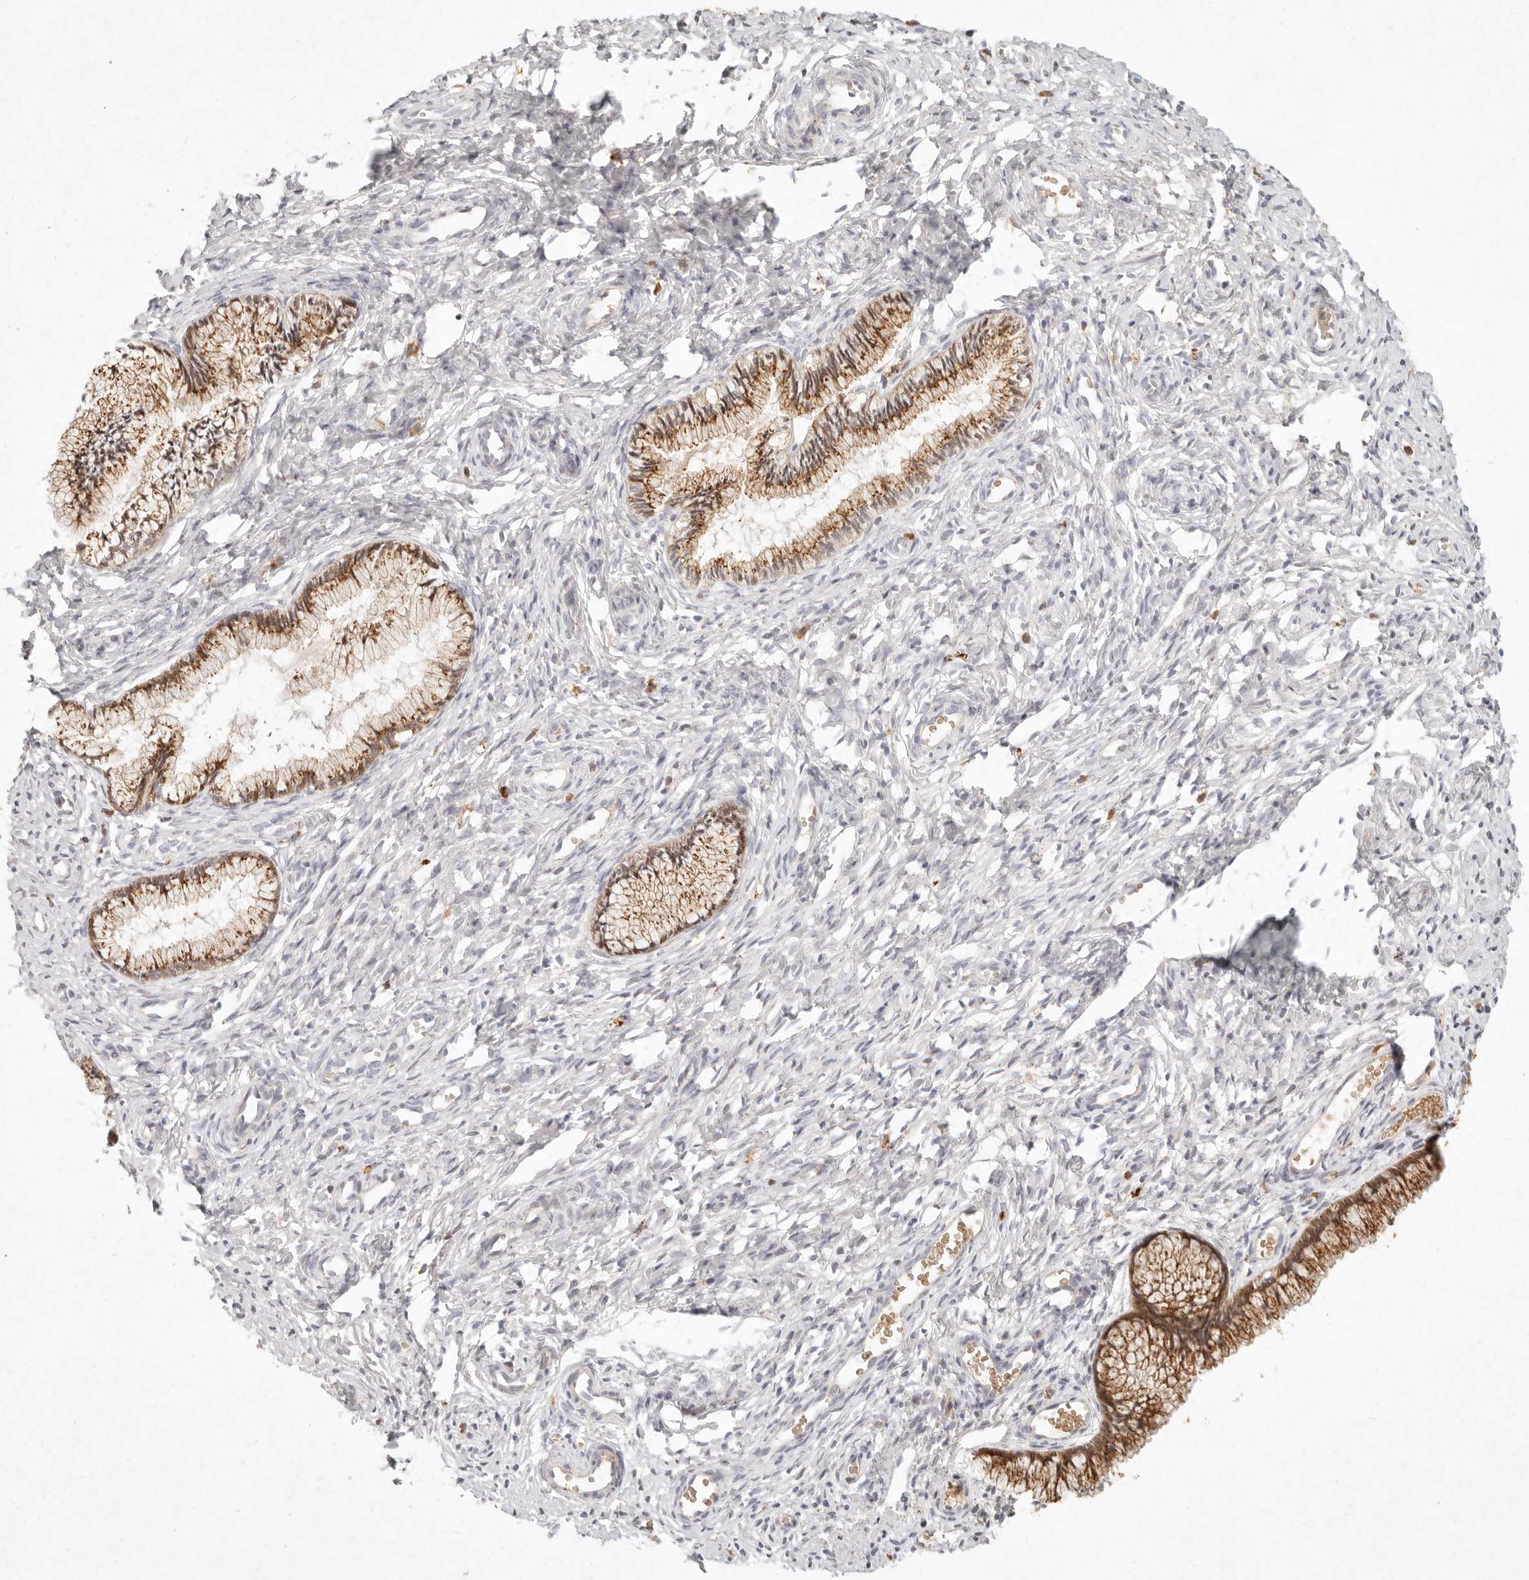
{"staining": {"intensity": "strong", "quantity": ">75%", "location": "cytoplasmic/membranous"}, "tissue": "cervix", "cell_type": "Glandular cells", "image_type": "normal", "snomed": [{"axis": "morphology", "description": "Normal tissue, NOS"}, {"axis": "topography", "description": "Cervix"}], "caption": "Immunohistochemical staining of normal cervix shows high levels of strong cytoplasmic/membranous staining in about >75% of glandular cells.", "gene": "C1orf127", "patient": {"sex": "female", "age": 27}}